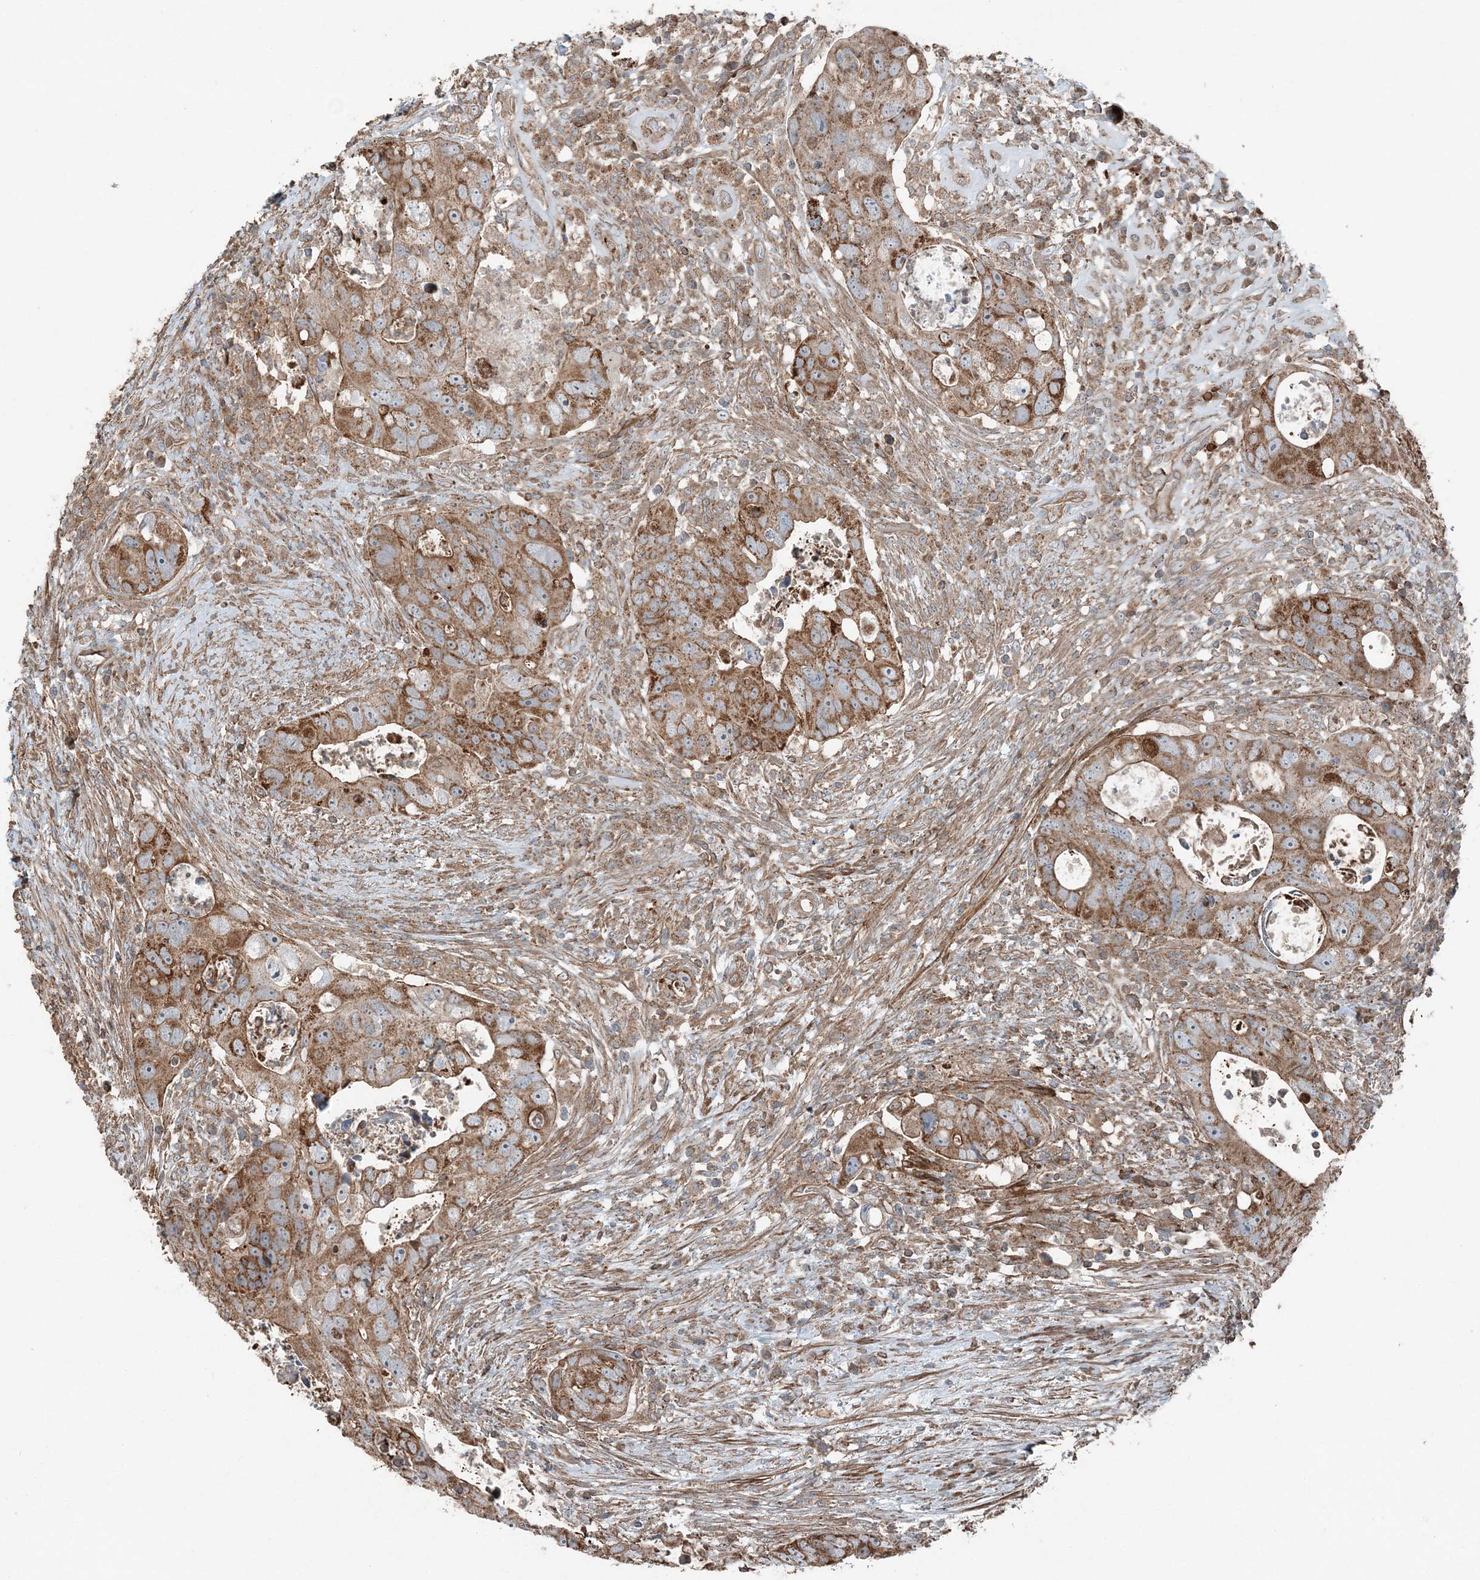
{"staining": {"intensity": "moderate", "quantity": ">75%", "location": "cytoplasmic/membranous"}, "tissue": "colorectal cancer", "cell_type": "Tumor cells", "image_type": "cancer", "snomed": [{"axis": "morphology", "description": "Adenocarcinoma, NOS"}, {"axis": "topography", "description": "Rectum"}], "caption": "IHC staining of adenocarcinoma (colorectal), which shows medium levels of moderate cytoplasmic/membranous expression in approximately >75% of tumor cells indicating moderate cytoplasmic/membranous protein staining. The staining was performed using DAB (3,3'-diaminobenzidine) (brown) for protein detection and nuclei were counterstained in hematoxylin (blue).", "gene": "KY", "patient": {"sex": "male", "age": 59}}